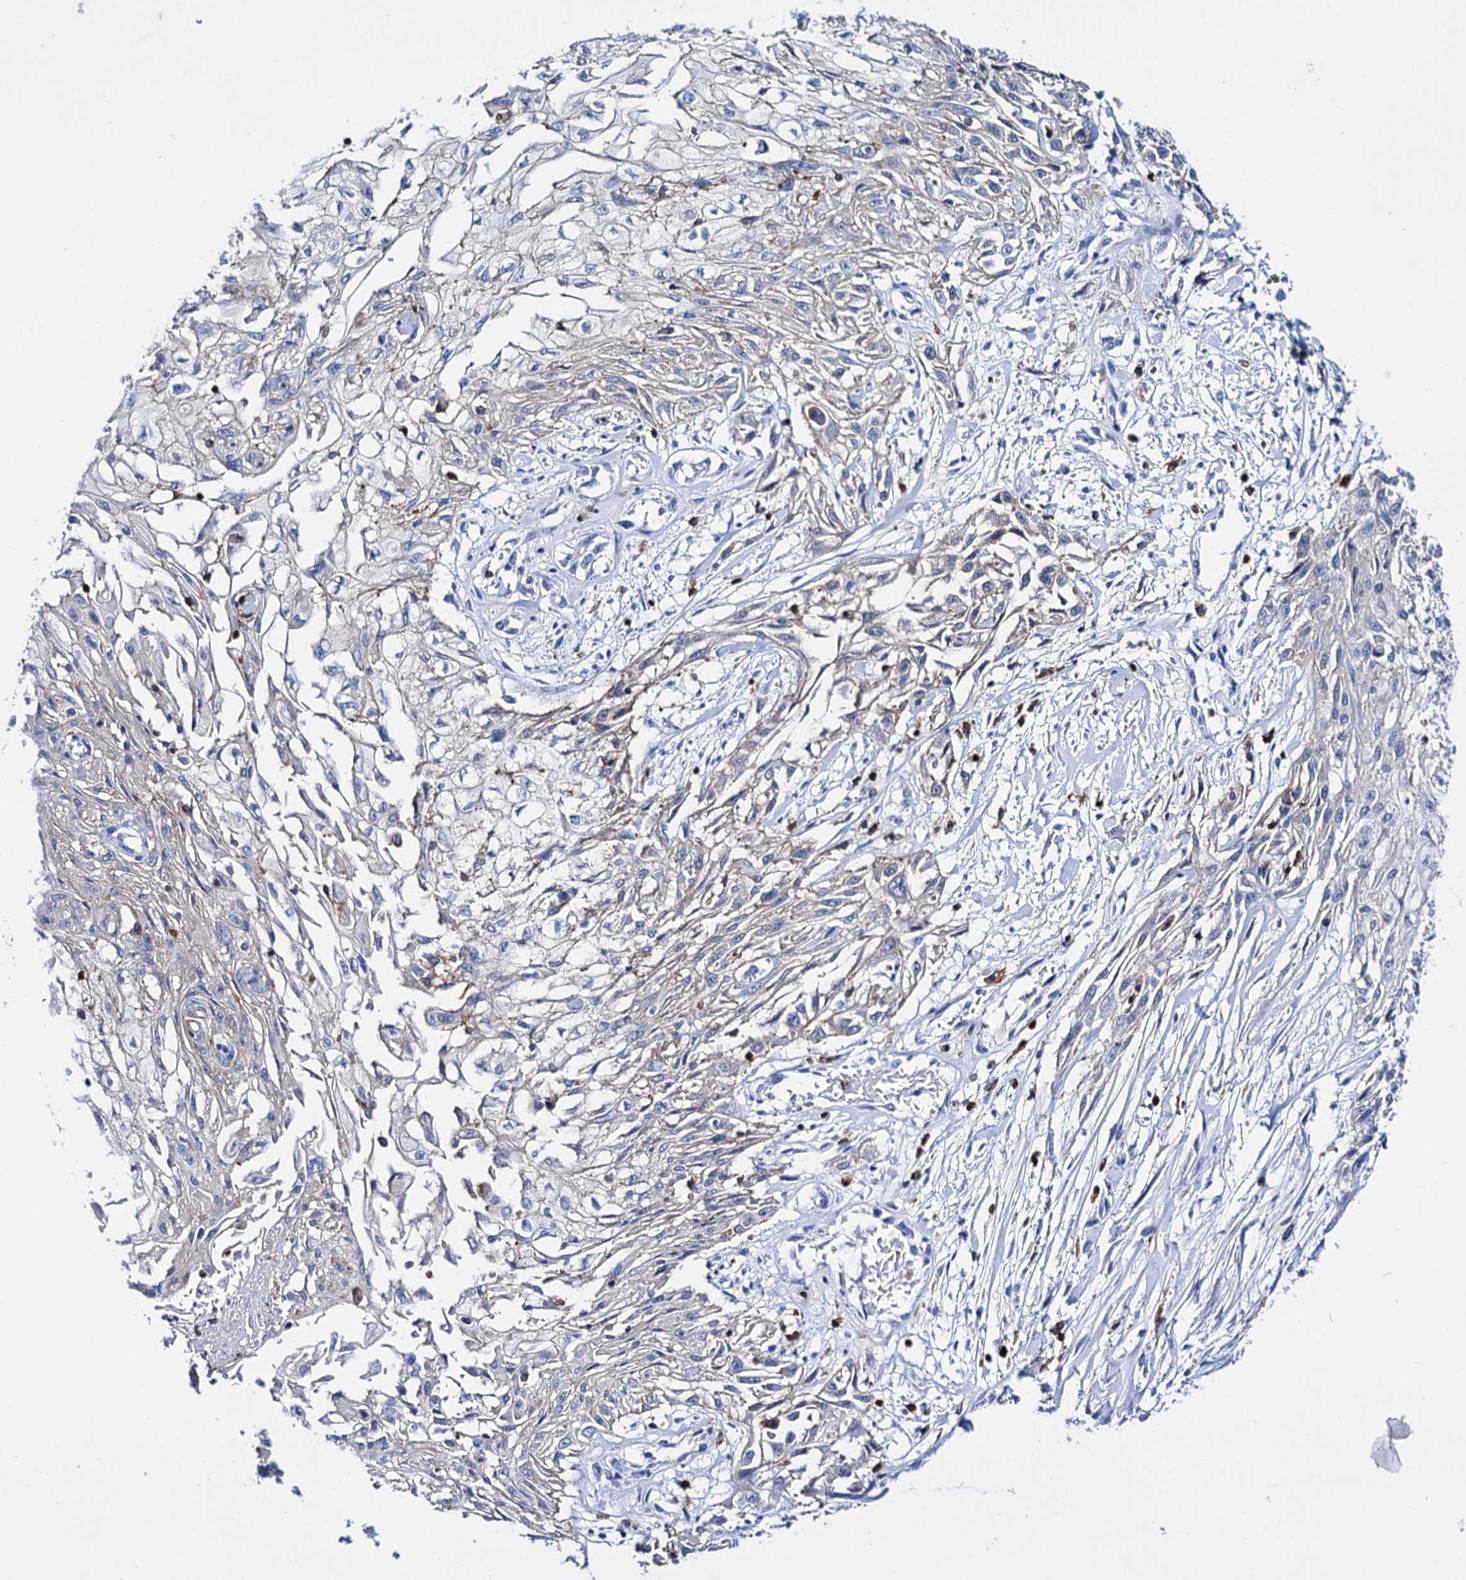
{"staining": {"intensity": "negative", "quantity": "none", "location": "none"}, "tissue": "skin cancer", "cell_type": "Tumor cells", "image_type": "cancer", "snomed": [{"axis": "morphology", "description": "Squamous cell carcinoma, NOS"}, {"axis": "morphology", "description": "Squamous cell carcinoma, metastatic, NOS"}, {"axis": "topography", "description": "Skin"}, {"axis": "topography", "description": "Lymph node"}], "caption": "Photomicrograph shows no protein positivity in tumor cells of skin cancer (metastatic squamous cell carcinoma) tissue.", "gene": "DEF6", "patient": {"sex": "male", "age": 75}}